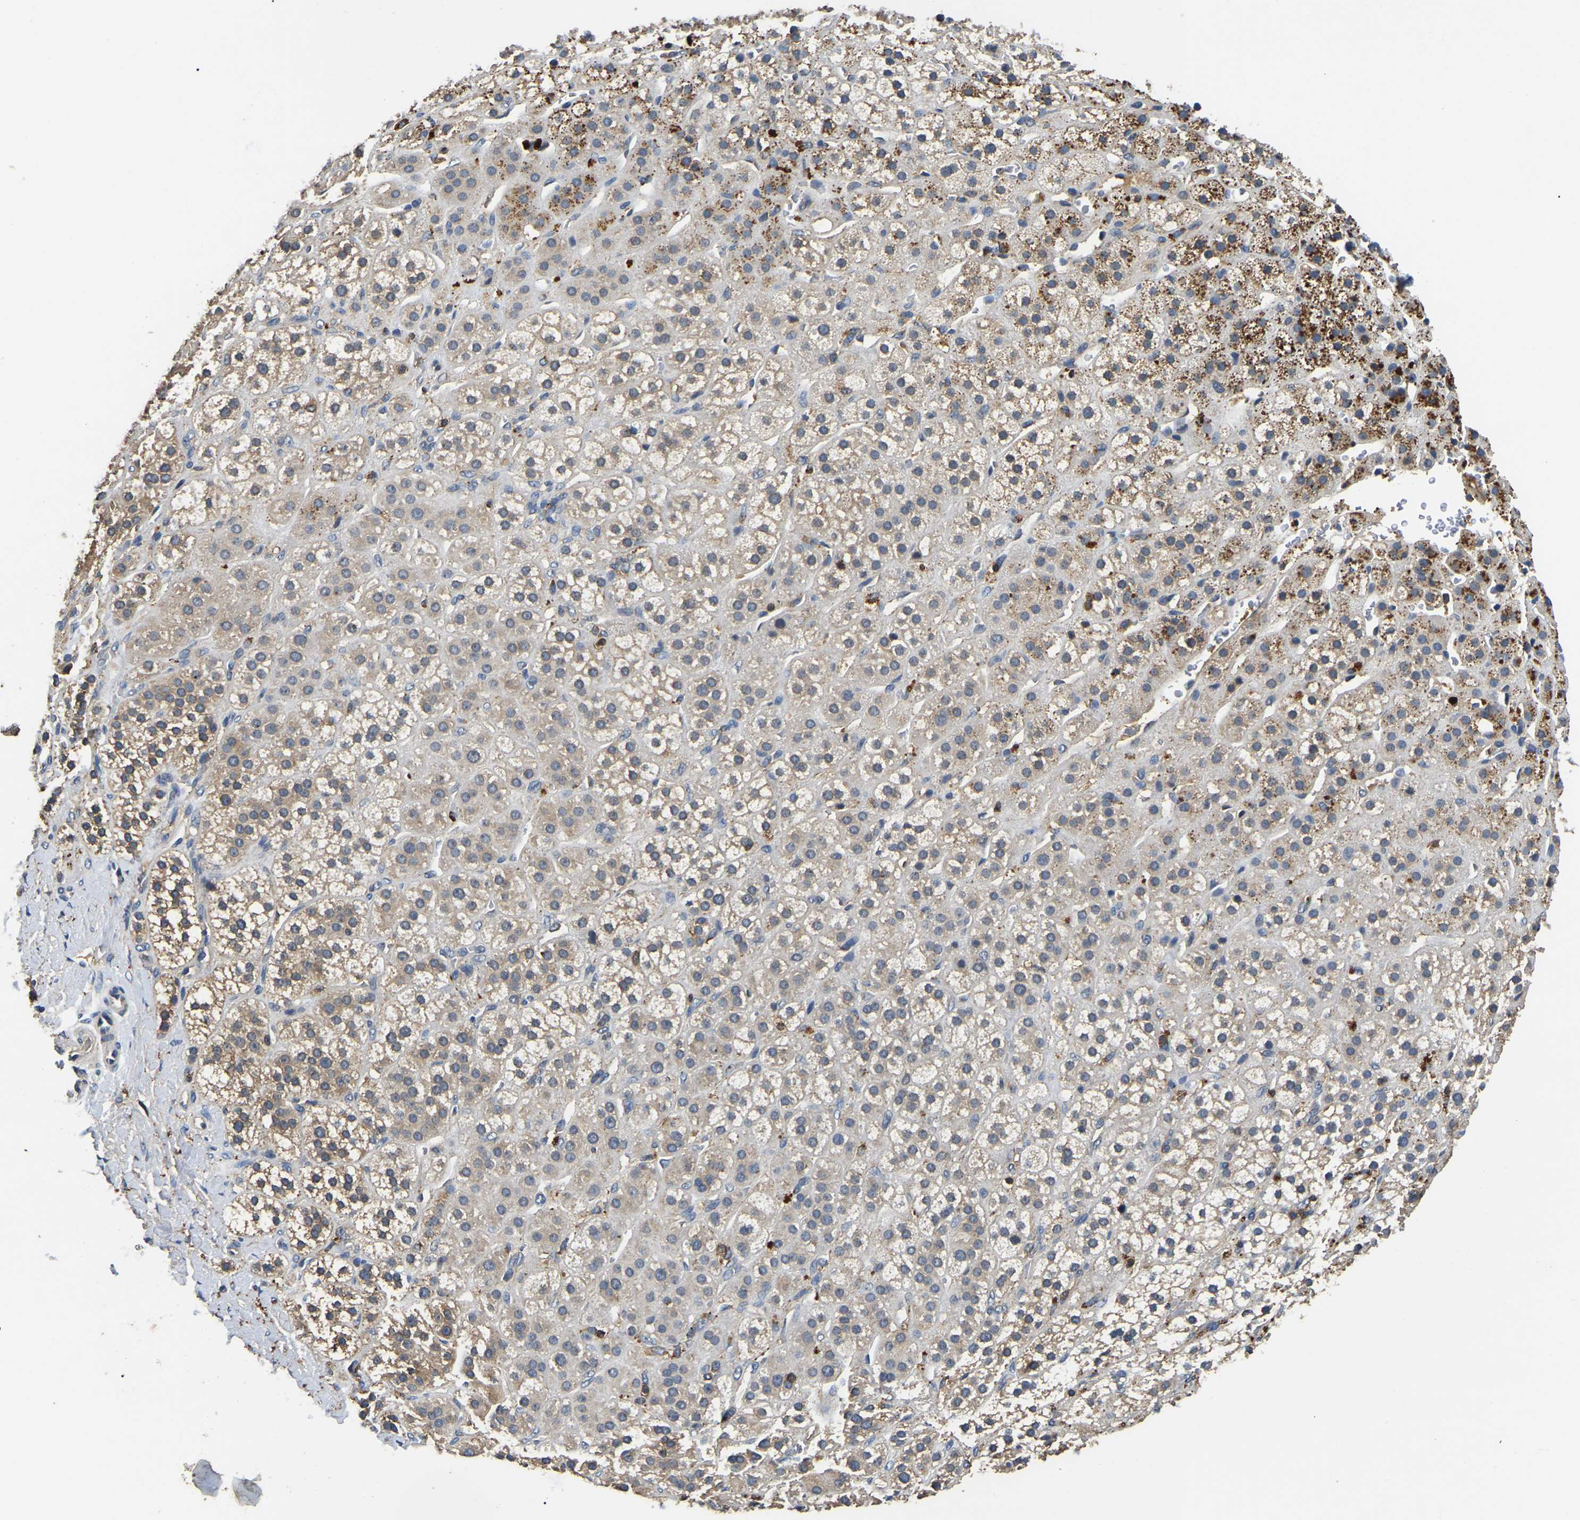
{"staining": {"intensity": "moderate", "quantity": "25%-75%", "location": "cytoplasmic/membranous"}, "tissue": "adrenal gland", "cell_type": "Glandular cells", "image_type": "normal", "snomed": [{"axis": "morphology", "description": "Normal tissue, NOS"}, {"axis": "topography", "description": "Adrenal gland"}], "caption": "Glandular cells demonstrate medium levels of moderate cytoplasmic/membranous staining in about 25%-75% of cells in unremarkable adrenal gland. (DAB IHC, brown staining for protein, blue staining for nuclei).", "gene": "SMPD2", "patient": {"sex": "male", "age": 56}}